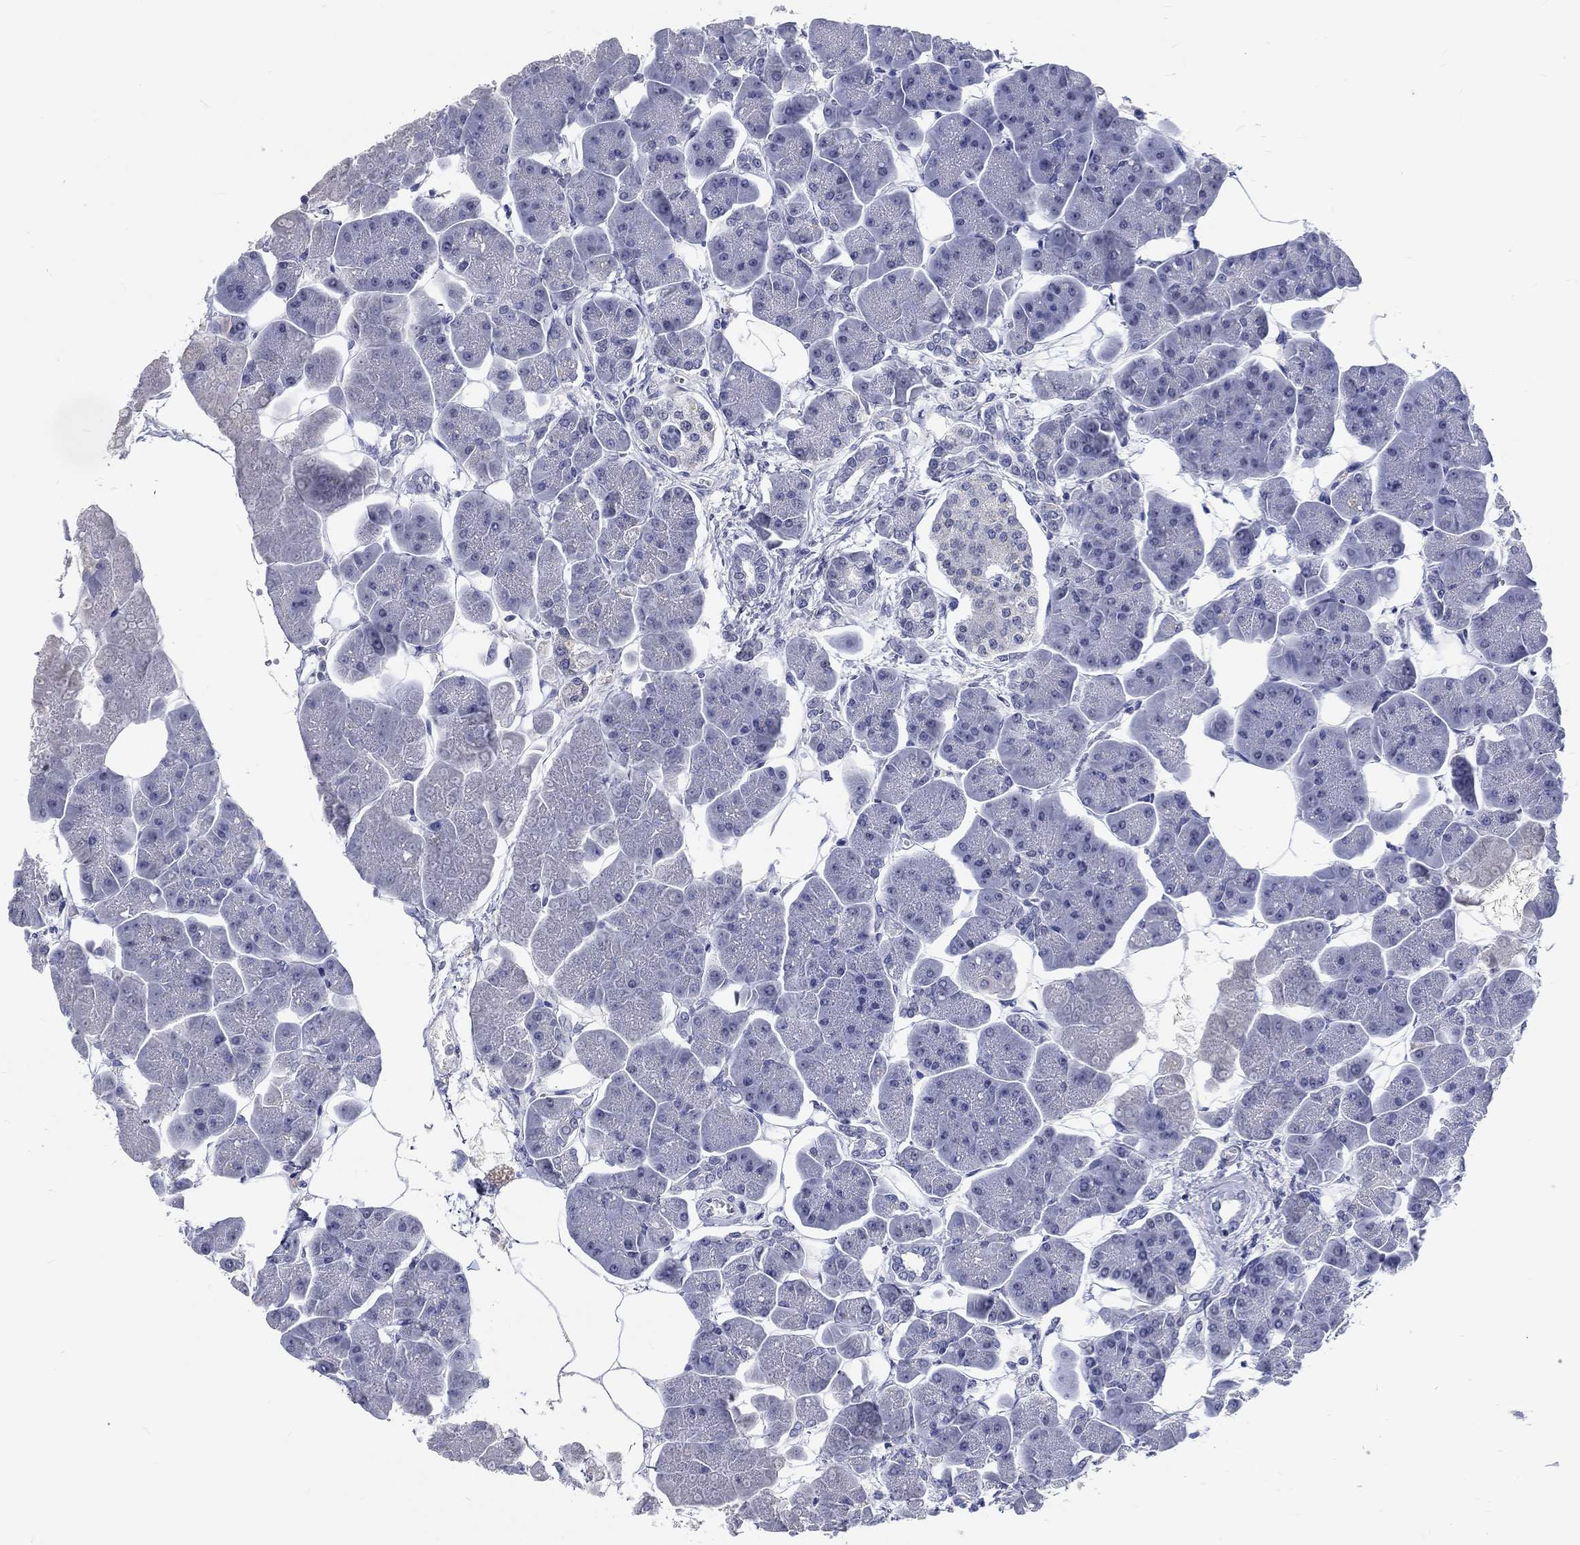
{"staining": {"intensity": "negative", "quantity": "none", "location": "none"}, "tissue": "pancreas", "cell_type": "Exocrine glandular cells", "image_type": "normal", "snomed": [{"axis": "morphology", "description": "Normal tissue, NOS"}, {"axis": "topography", "description": "Adipose tissue"}, {"axis": "topography", "description": "Pancreas"}, {"axis": "topography", "description": "Peripheral nerve tissue"}], "caption": "Immunohistochemistry (IHC) micrograph of benign pancreas: human pancreas stained with DAB (3,3'-diaminobenzidine) displays no significant protein expression in exocrine glandular cells.", "gene": "GRIN1", "patient": {"sex": "female", "age": 58}}